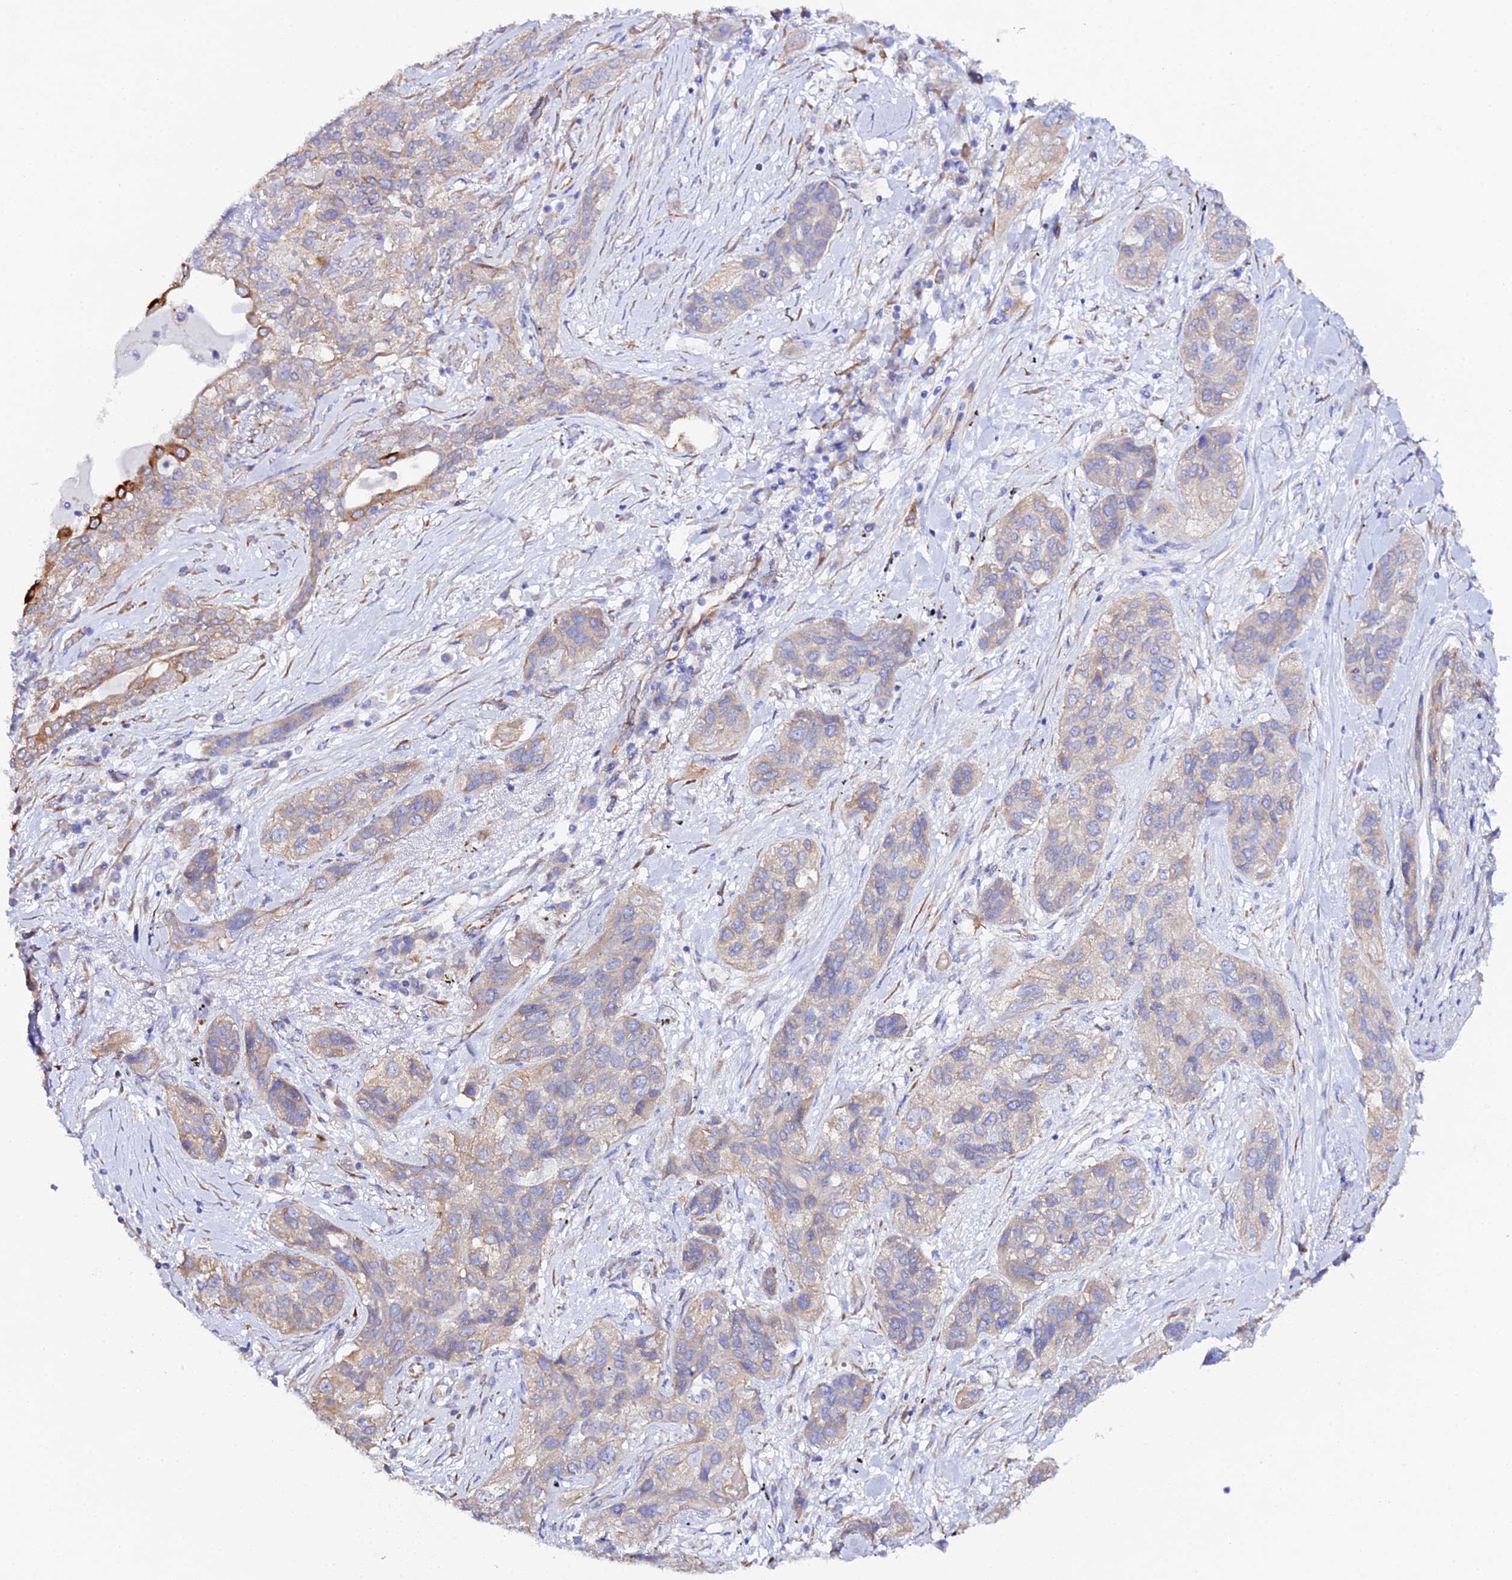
{"staining": {"intensity": "weak", "quantity": ">75%", "location": "cytoplasmic/membranous"}, "tissue": "lung cancer", "cell_type": "Tumor cells", "image_type": "cancer", "snomed": [{"axis": "morphology", "description": "Squamous cell carcinoma, NOS"}, {"axis": "topography", "description": "Lung"}], "caption": "This is a micrograph of IHC staining of lung squamous cell carcinoma, which shows weak positivity in the cytoplasmic/membranous of tumor cells.", "gene": "CFAP45", "patient": {"sex": "female", "age": 70}}